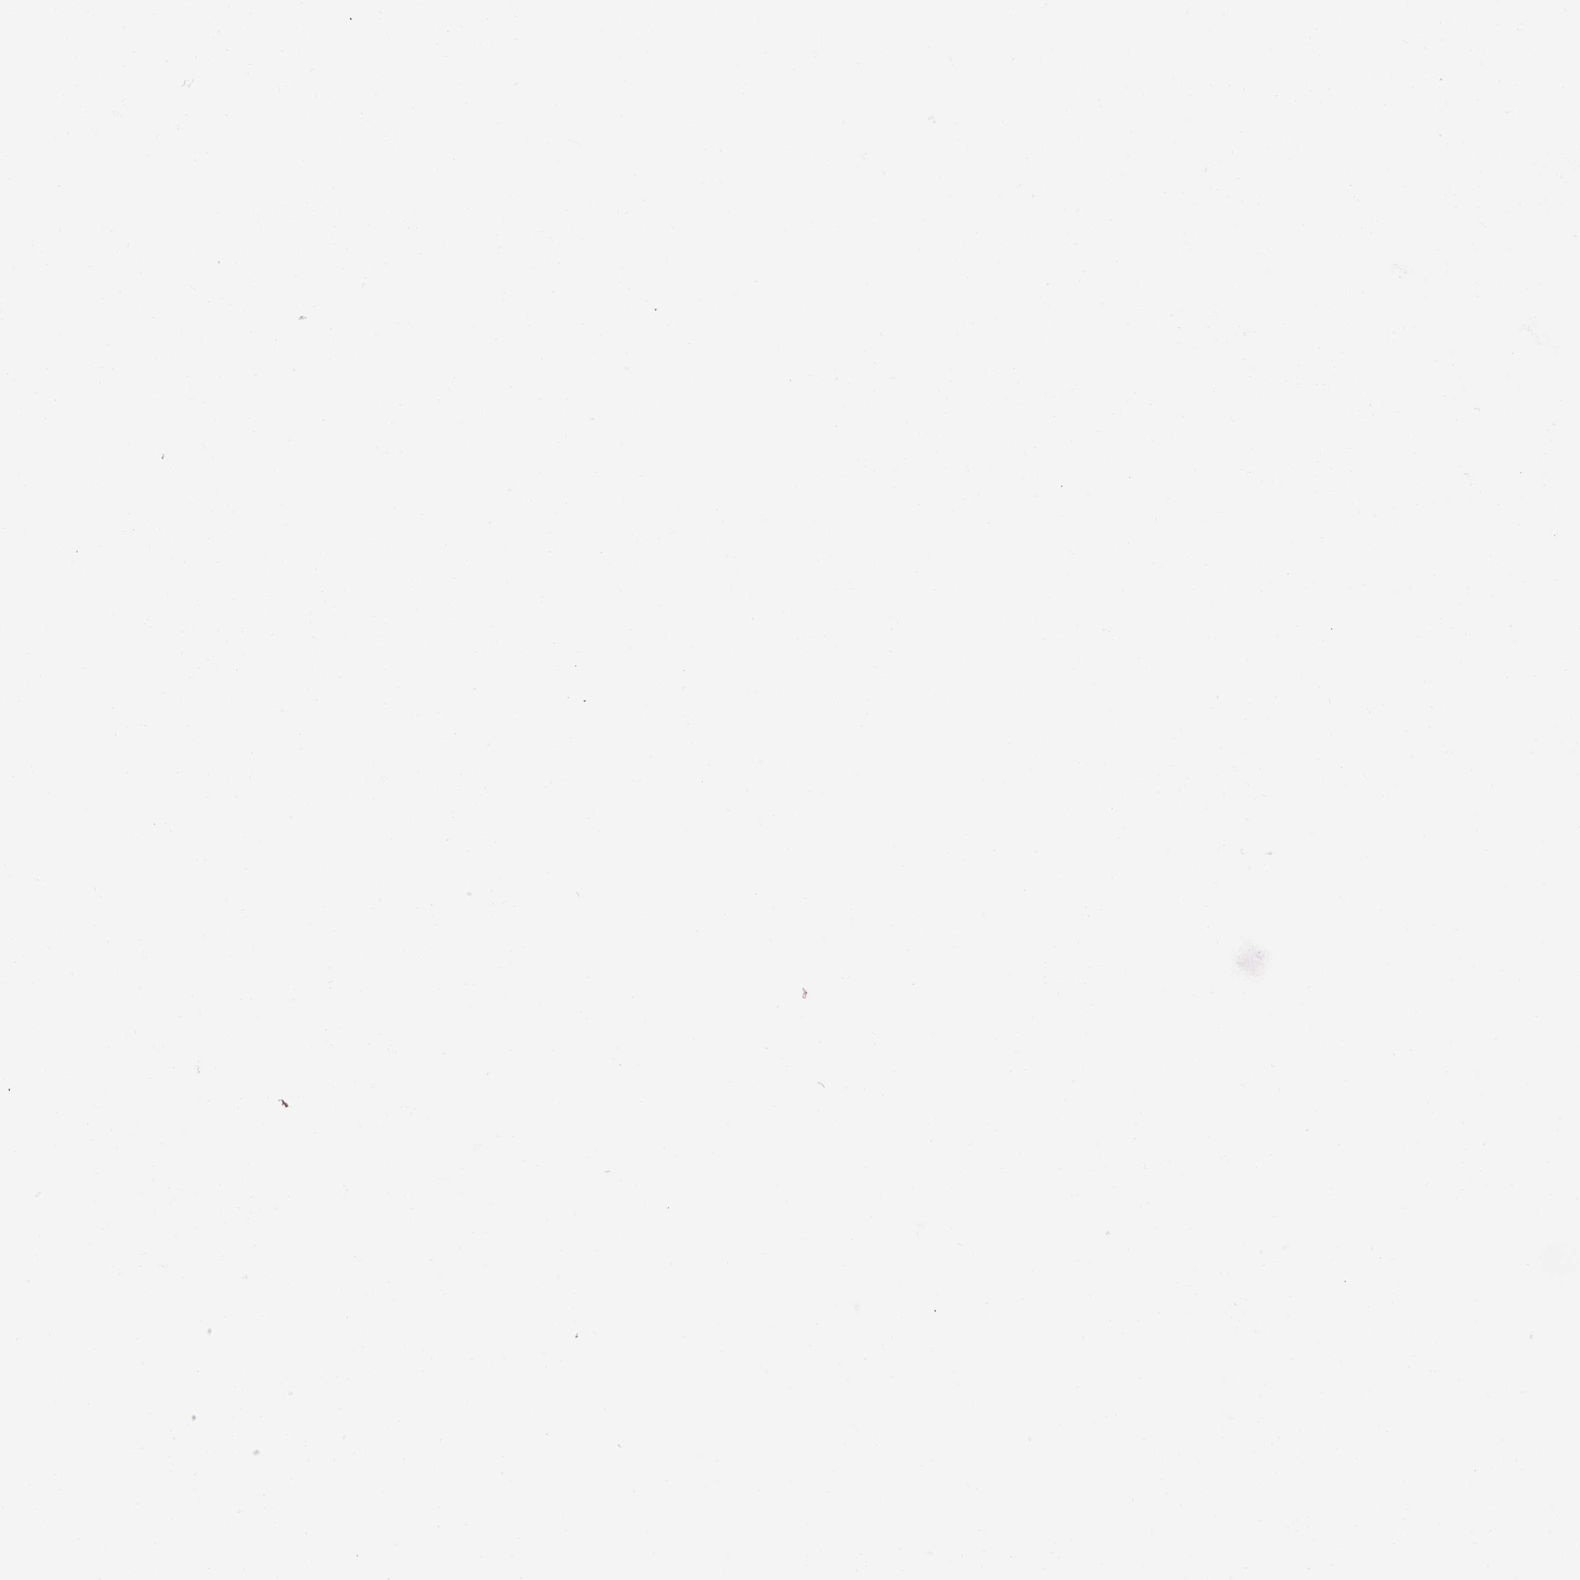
{"staining": {"intensity": "moderate", "quantity": ">75%", "location": "cytoplasmic/membranous"}, "tissue": "parathyroid gland", "cell_type": "Glandular cells", "image_type": "normal", "snomed": [{"axis": "morphology", "description": "Normal tissue, NOS"}, {"axis": "topography", "description": "Parathyroid gland"}], "caption": "Immunohistochemical staining of benign human parathyroid gland shows moderate cytoplasmic/membranous protein expression in about >75% of glandular cells.", "gene": "IQCB1", "patient": {"sex": "female", "age": 71}}